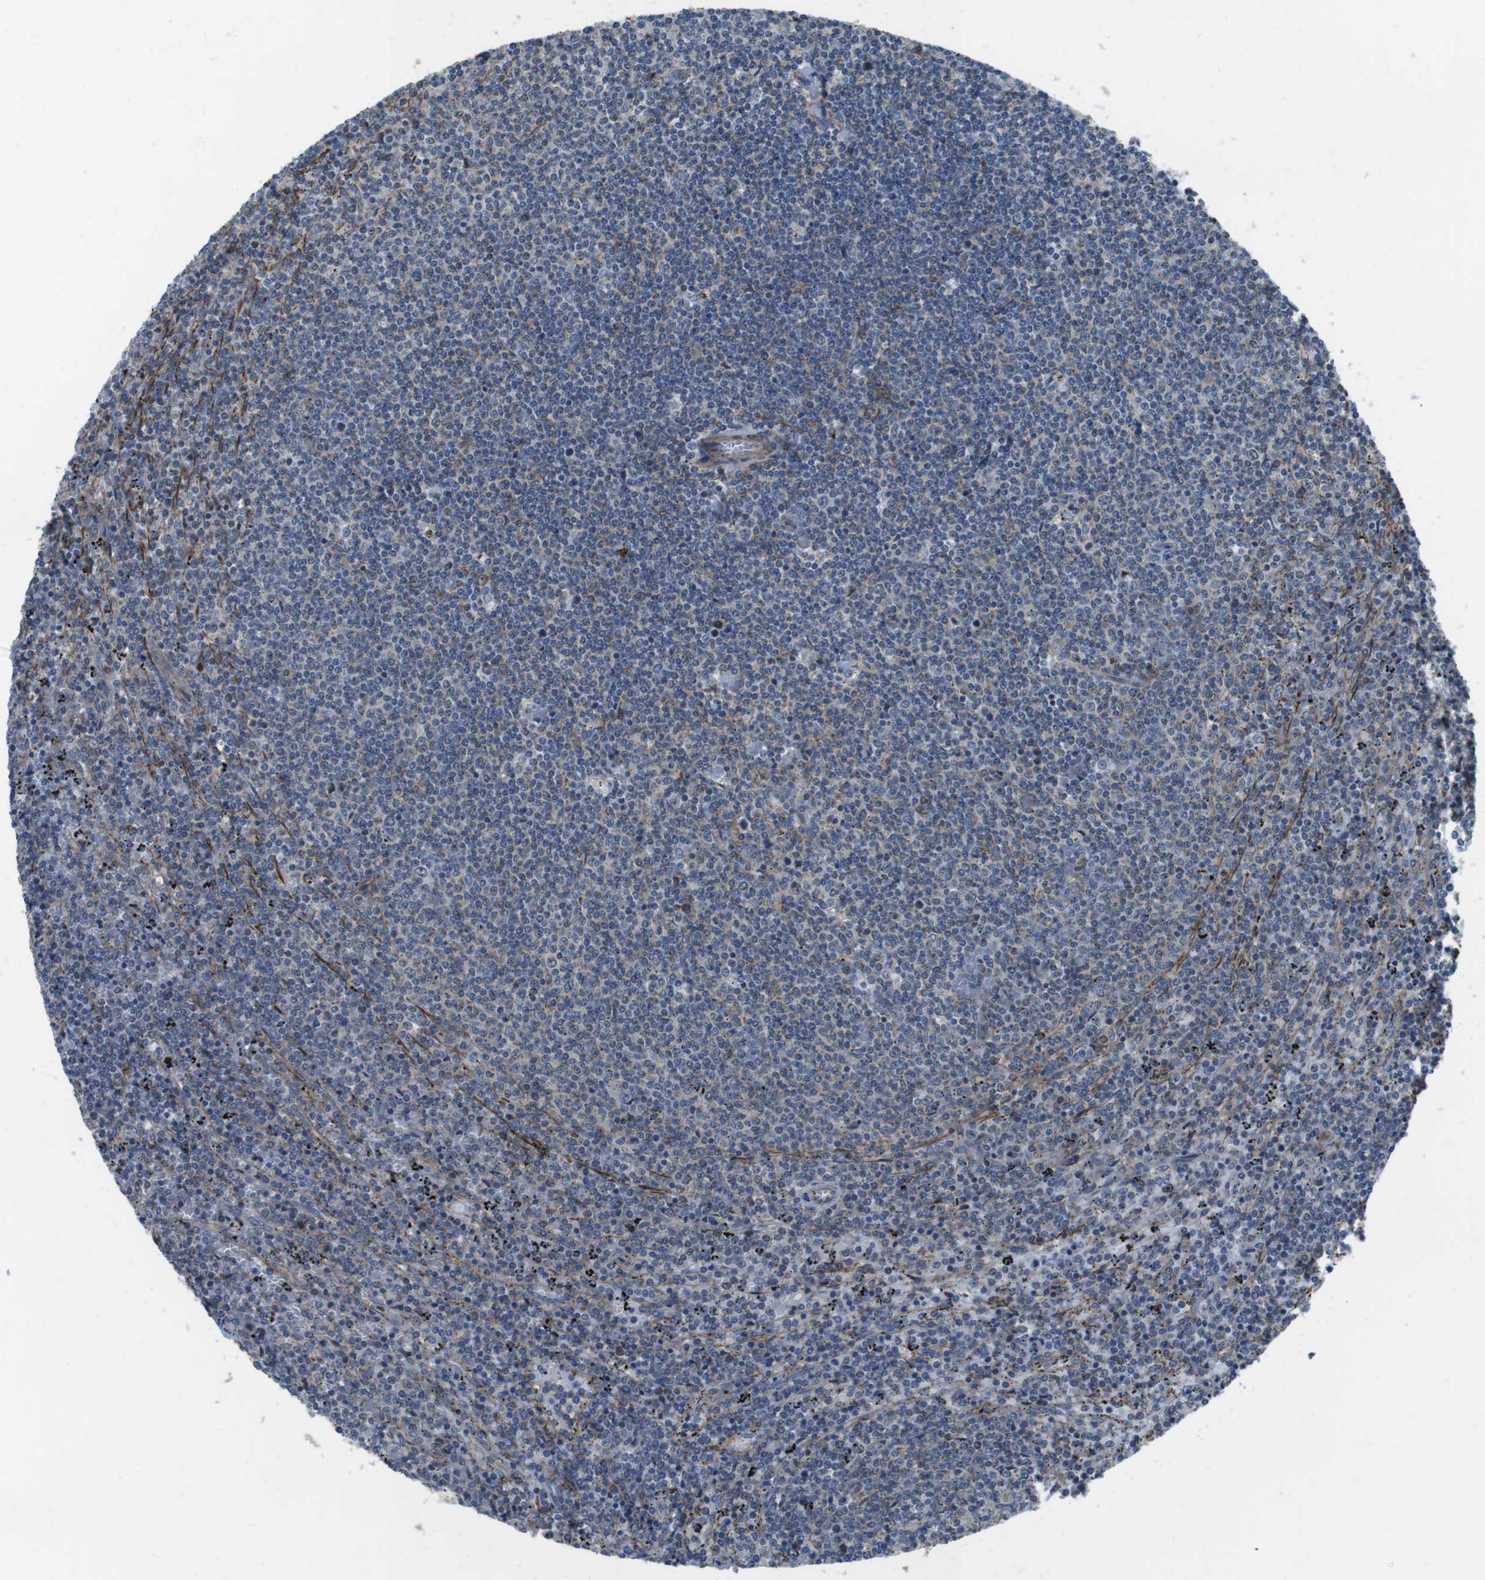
{"staining": {"intensity": "negative", "quantity": "none", "location": "none"}, "tissue": "lymphoma", "cell_type": "Tumor cells", "image_type": "cancer", "snomed": [{"axis": "morphology", "description": "Malignant lymphoma, non-Hodgkin's type, Low grade"}, {"axis": "topography", "description": "Spleen"}], "caption": "The photomicrograph demonstrates no significant positivity in tumor cells of lymphoma.", "gene": "FAM174B", "patient": {"sex": "female", "age": 50}}